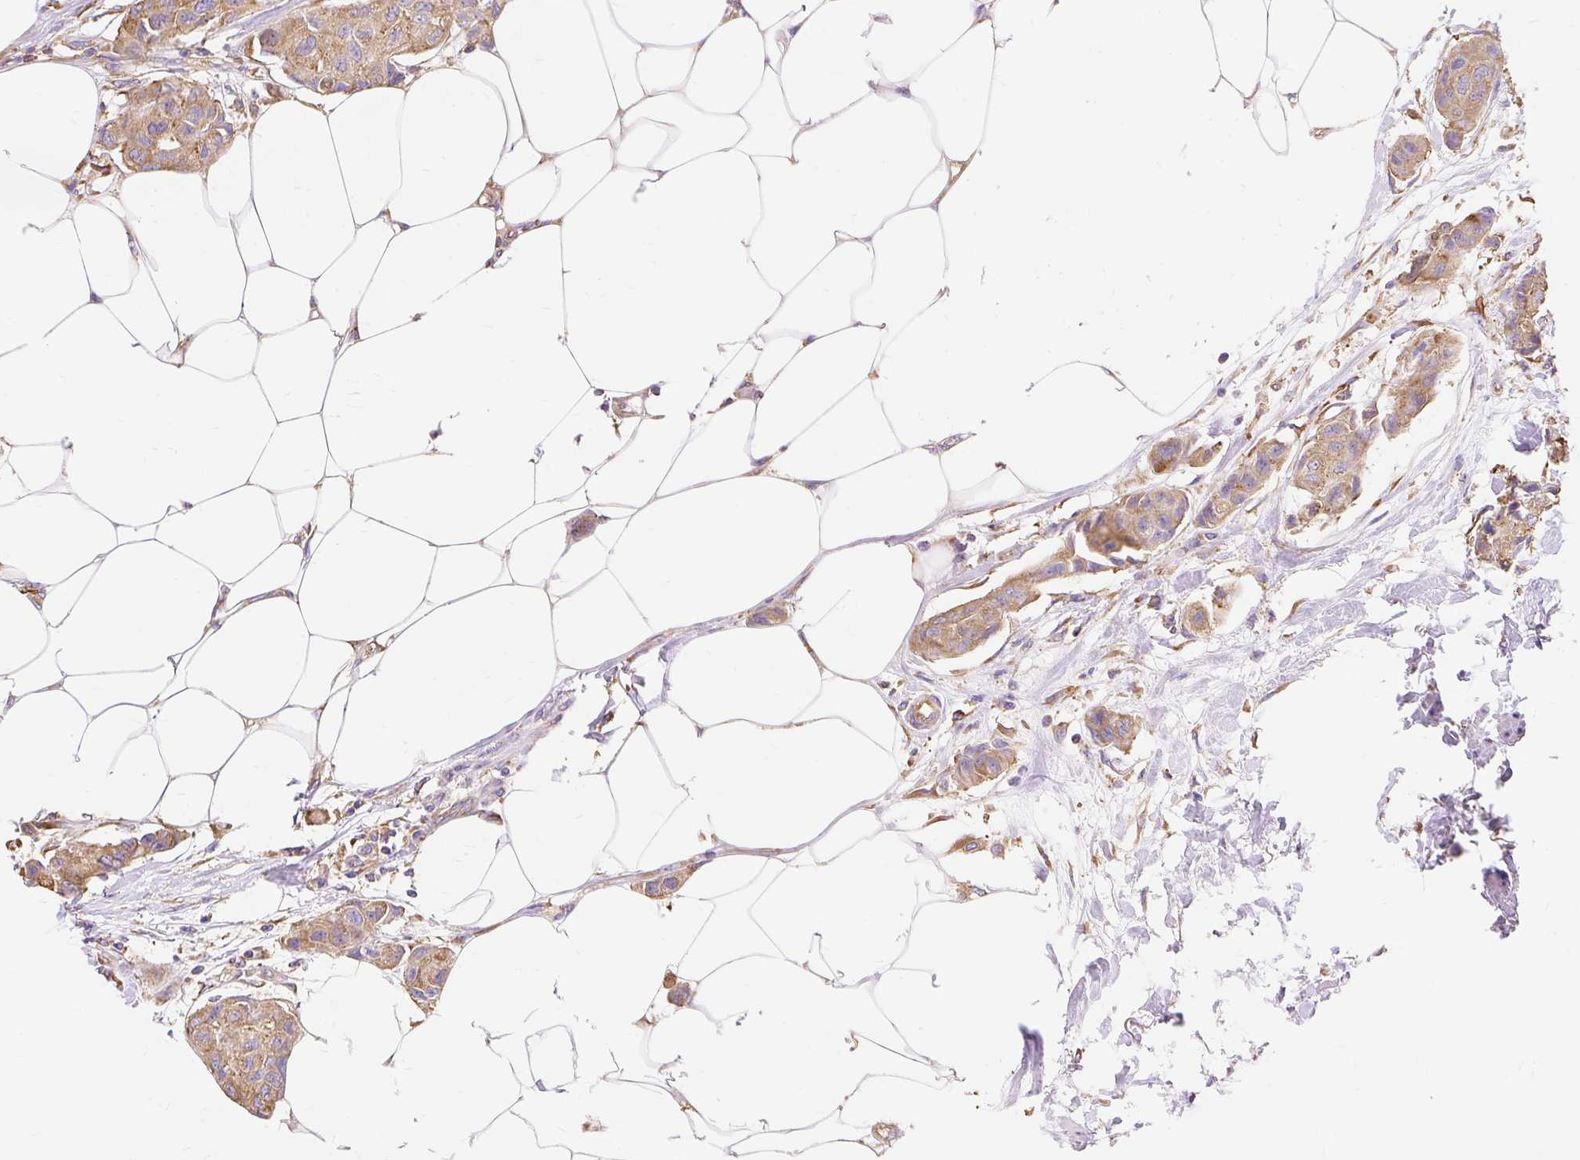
{"staining": {"intensity": "moderate", "quantity": ">75%", "location": "cytoplasmic/membranous"}, "tissue": "breast cancer", "cell_type": "Tumor cells", "image_type": "cancer", "snomed": [{"axis": "morphology", "description": "Duct carcinoma"}, {"axis": "topography", "description": "Breast"}, {"axis": "topography", "description": "Lymph node"}], "caption": "Immunohistochemistry image of neoplastic tissue: human invasive ductal carcinoma (breast) stained using immunohistochemistry (IHC) displays medium levels of moderate protein expression localized specifically in the cytoplasmic/membranous of tumor cells, appearing as a cytoplasmic/membranous brown color.", "gene": "RPS17", "patient": {"sex": "female", "age": 80}}